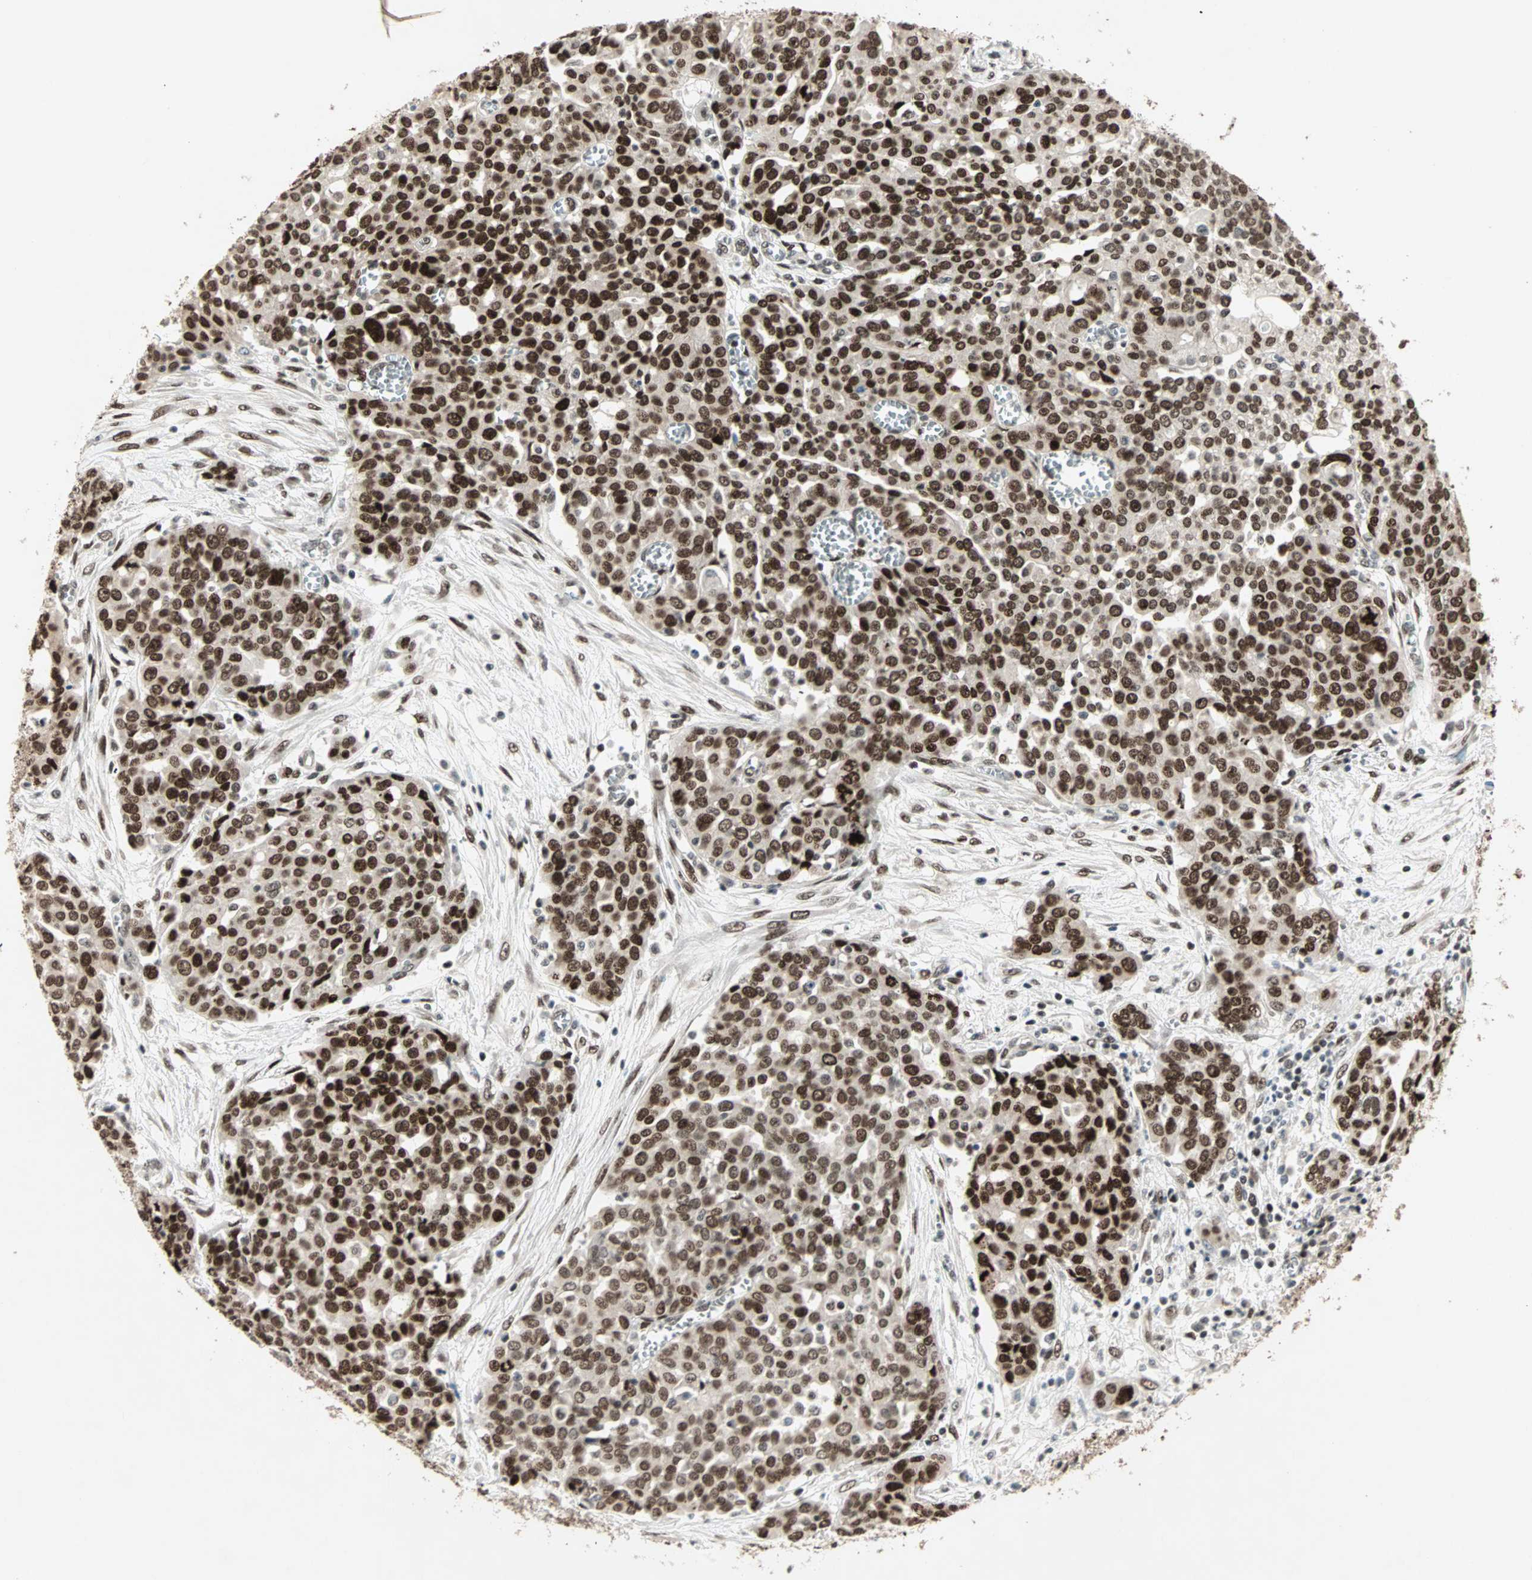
{"staining": {"intensity": "strong", "quantity": ">75%", "location": "nuclear"}, "tissue": "ovarian cancer", "cell_type": "Tumor cells", "image_type": "cancer", "snomed": [{"axis": "morphology", "description": "Cystadenocarcinoma, serous, NOS"}, {"axis": "topography", "description": "Soft tissue"}, {"axis": "topography", "description": "Ovary"}], "caption": "The immunohistochemical stain shows strong nuclear positivity in tumor cells of ovarian cancer tissue. The staining is performed using DAB (3,3'-diaminobenzidine) brown chromogen to label protein expression. The nuclei are counter-stained blue using hematoxylin.", "gene": "MDC1", "patient": {"sex": "female", "age": 57}}